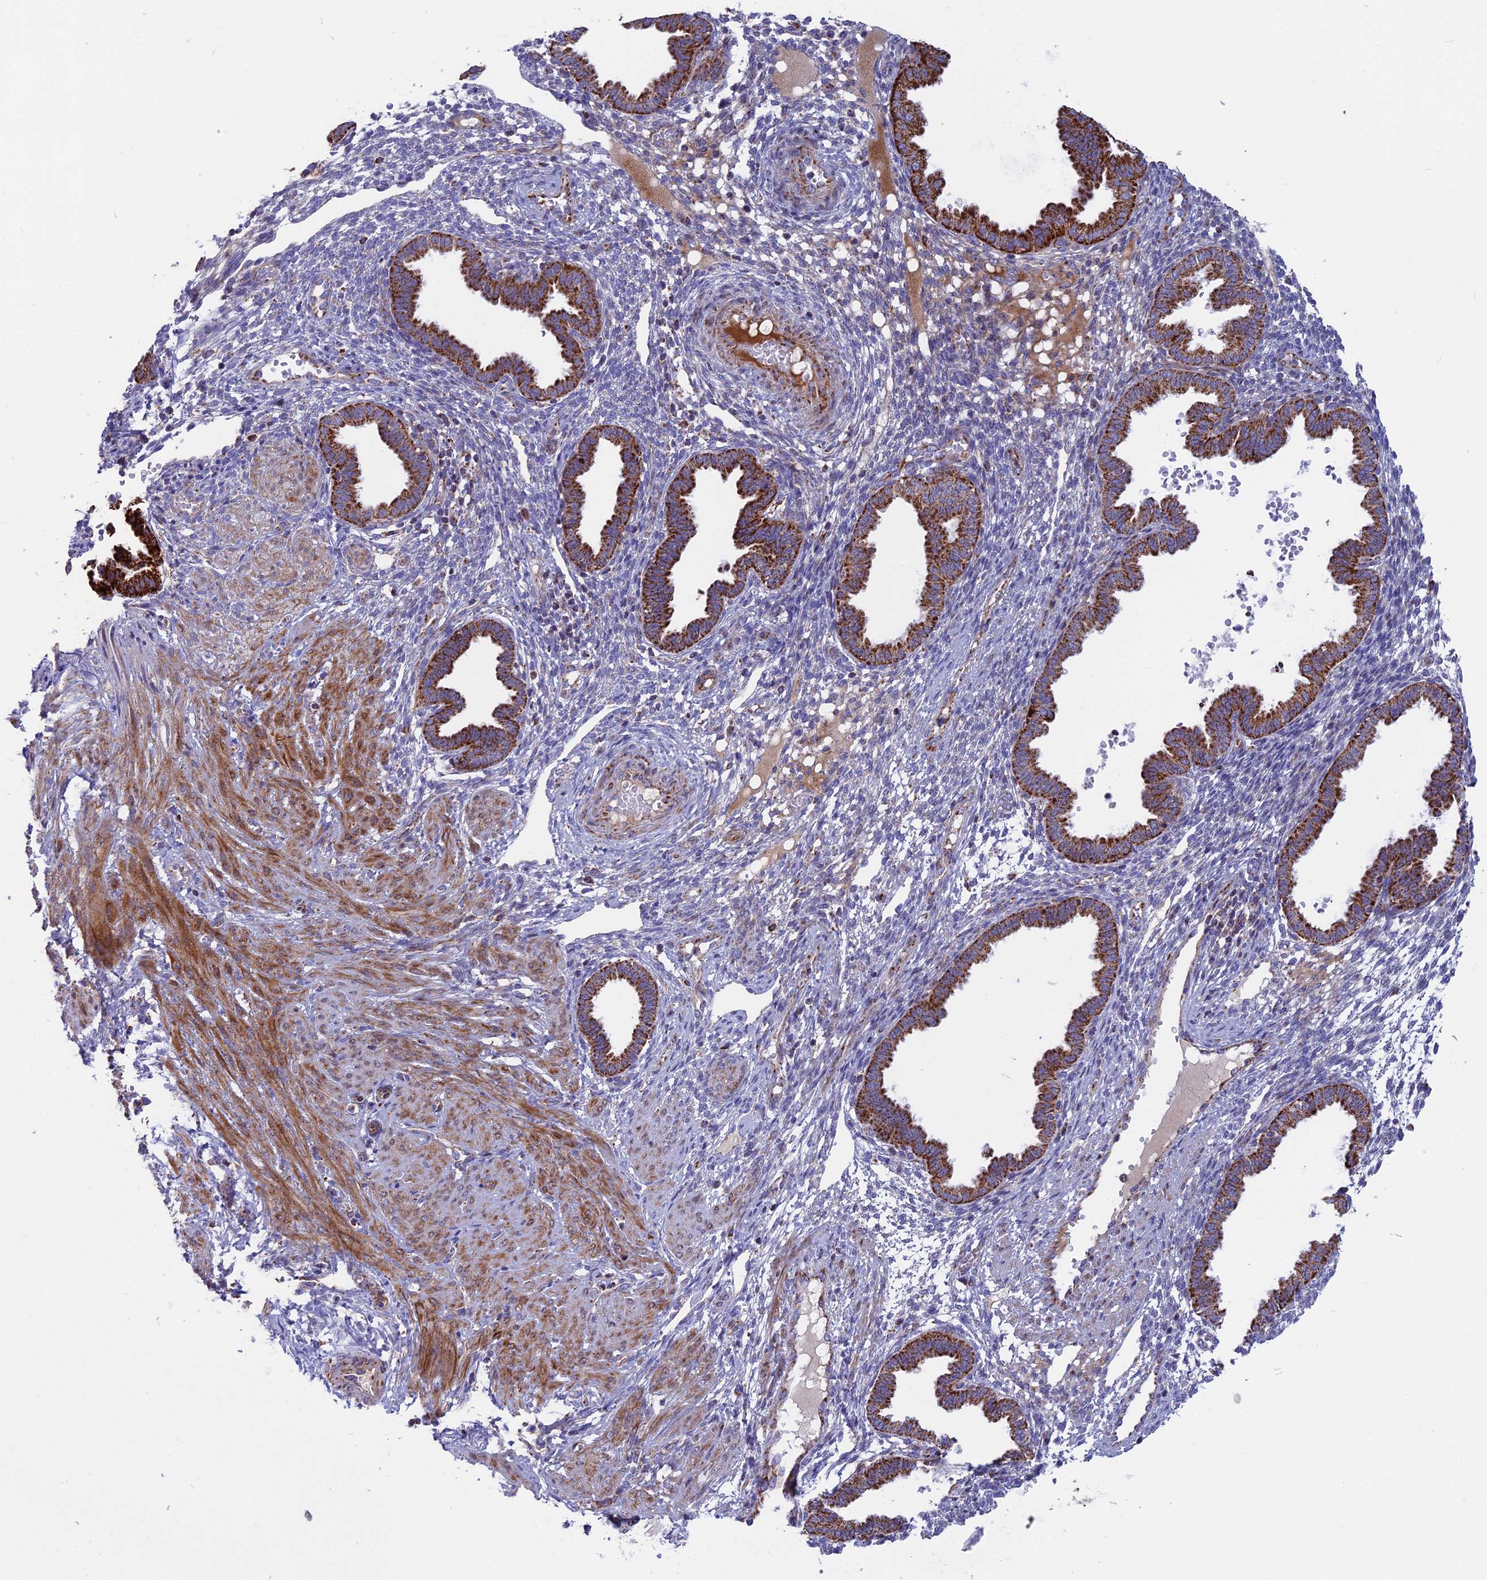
{"staining": {"intensity": "negative", "quantity": "none", "location": "none"}, "tissue": "endometrium", "cell_type": "Cells in endometrial stroma", "image_type": "normal", "snomed": [{"axis": "morphology", "description": "Normal tissue, NOS"}, {"axis": "topography", "description": "Endometrium"}], "caption": "IHC histopathology image of unremarkable human endometrium stained for a protein (brown), which reveals no staining in cells in endometrial stroma.", "gene": "CS", "patient": {"sex": "female", "age": 33}}